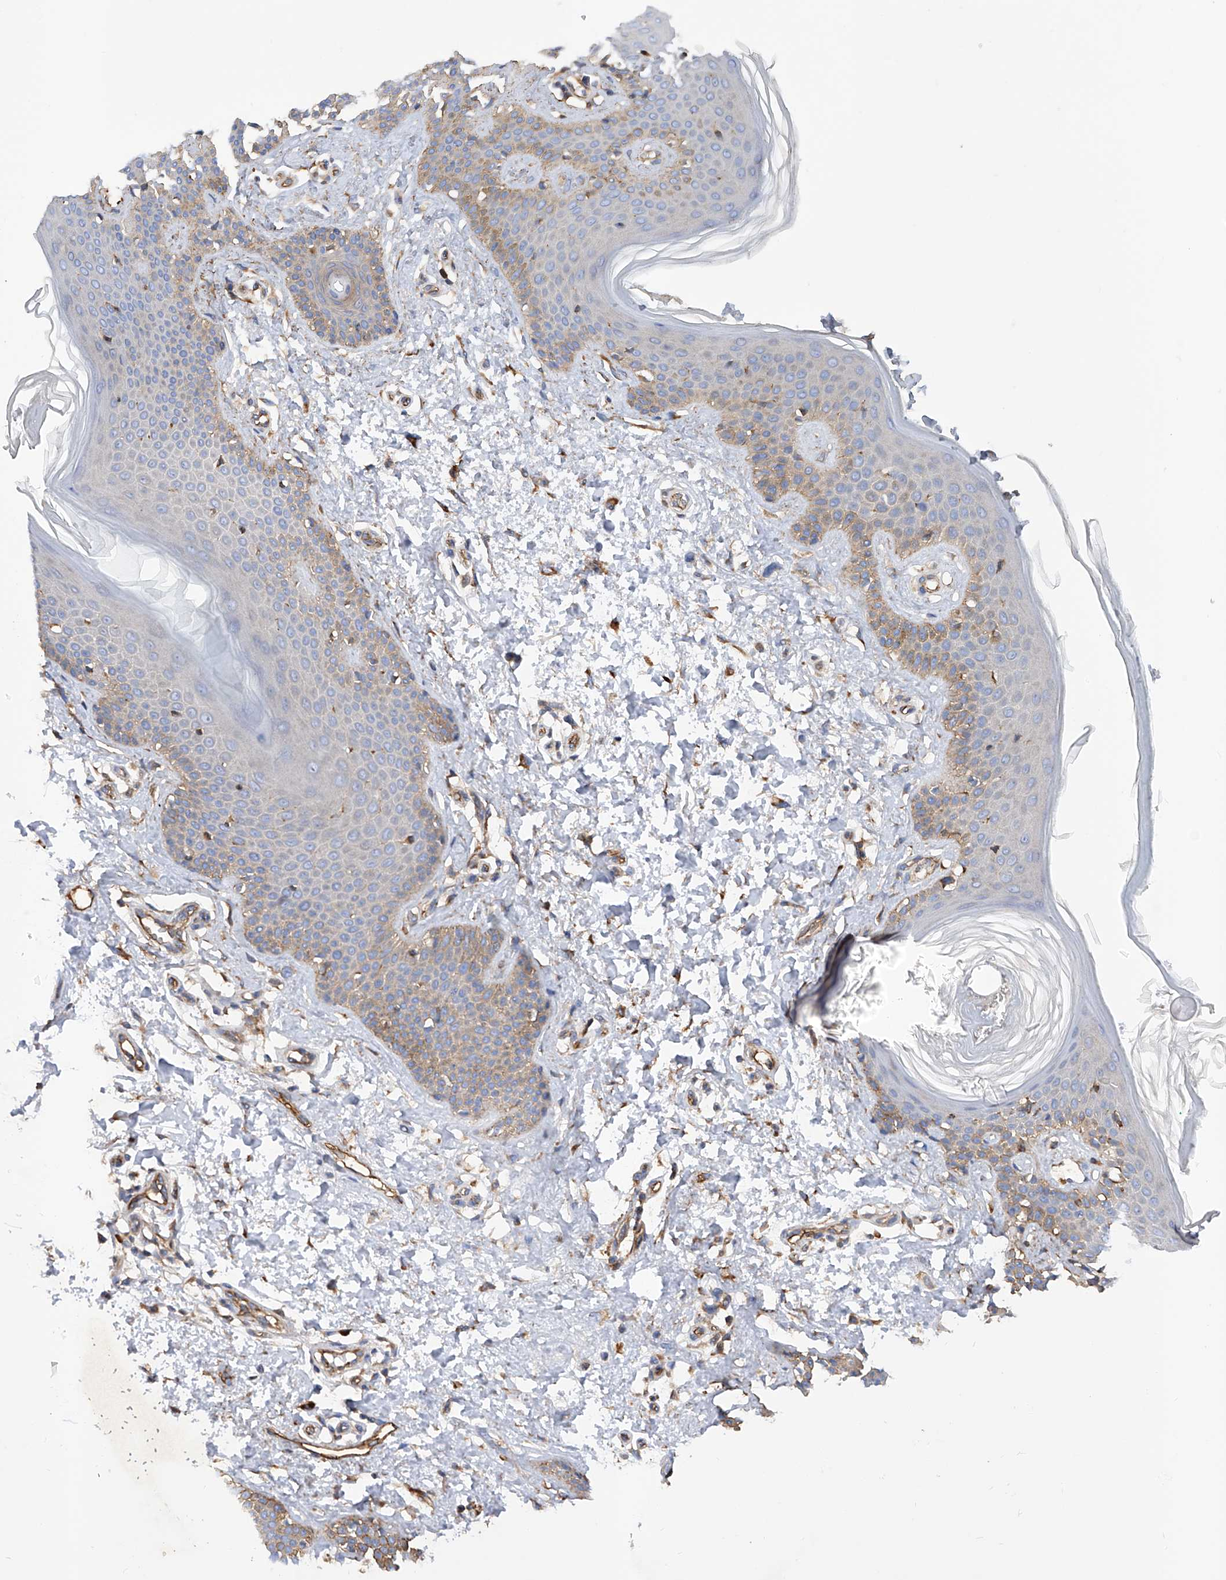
{"staining": {"intensity": "moderate", "quantity": ">75%", "location": "cytoplasmic/membranous"}, "tissue": "skin", "cell_type": "Fibroblasts", "image_type": "normal", "snomed": [{"axis": "morphology", "description": "Normal tissue, NOS"}, {"axis": "topography", "description": "Skin"}], "caption": "Normal skin demonstrates moderate cytoplasmic/membranous expression in about >75% of fibroblasts, visualized by immunohistochemistry. The staining was performed using DAB (3,3'-diaminobenzidine), with brown indicating positive protein expression. Nuclei are stained blue with hematoxylin.", "gene": "INPP5B", "patient": {"sex": "male", "age": 37}}